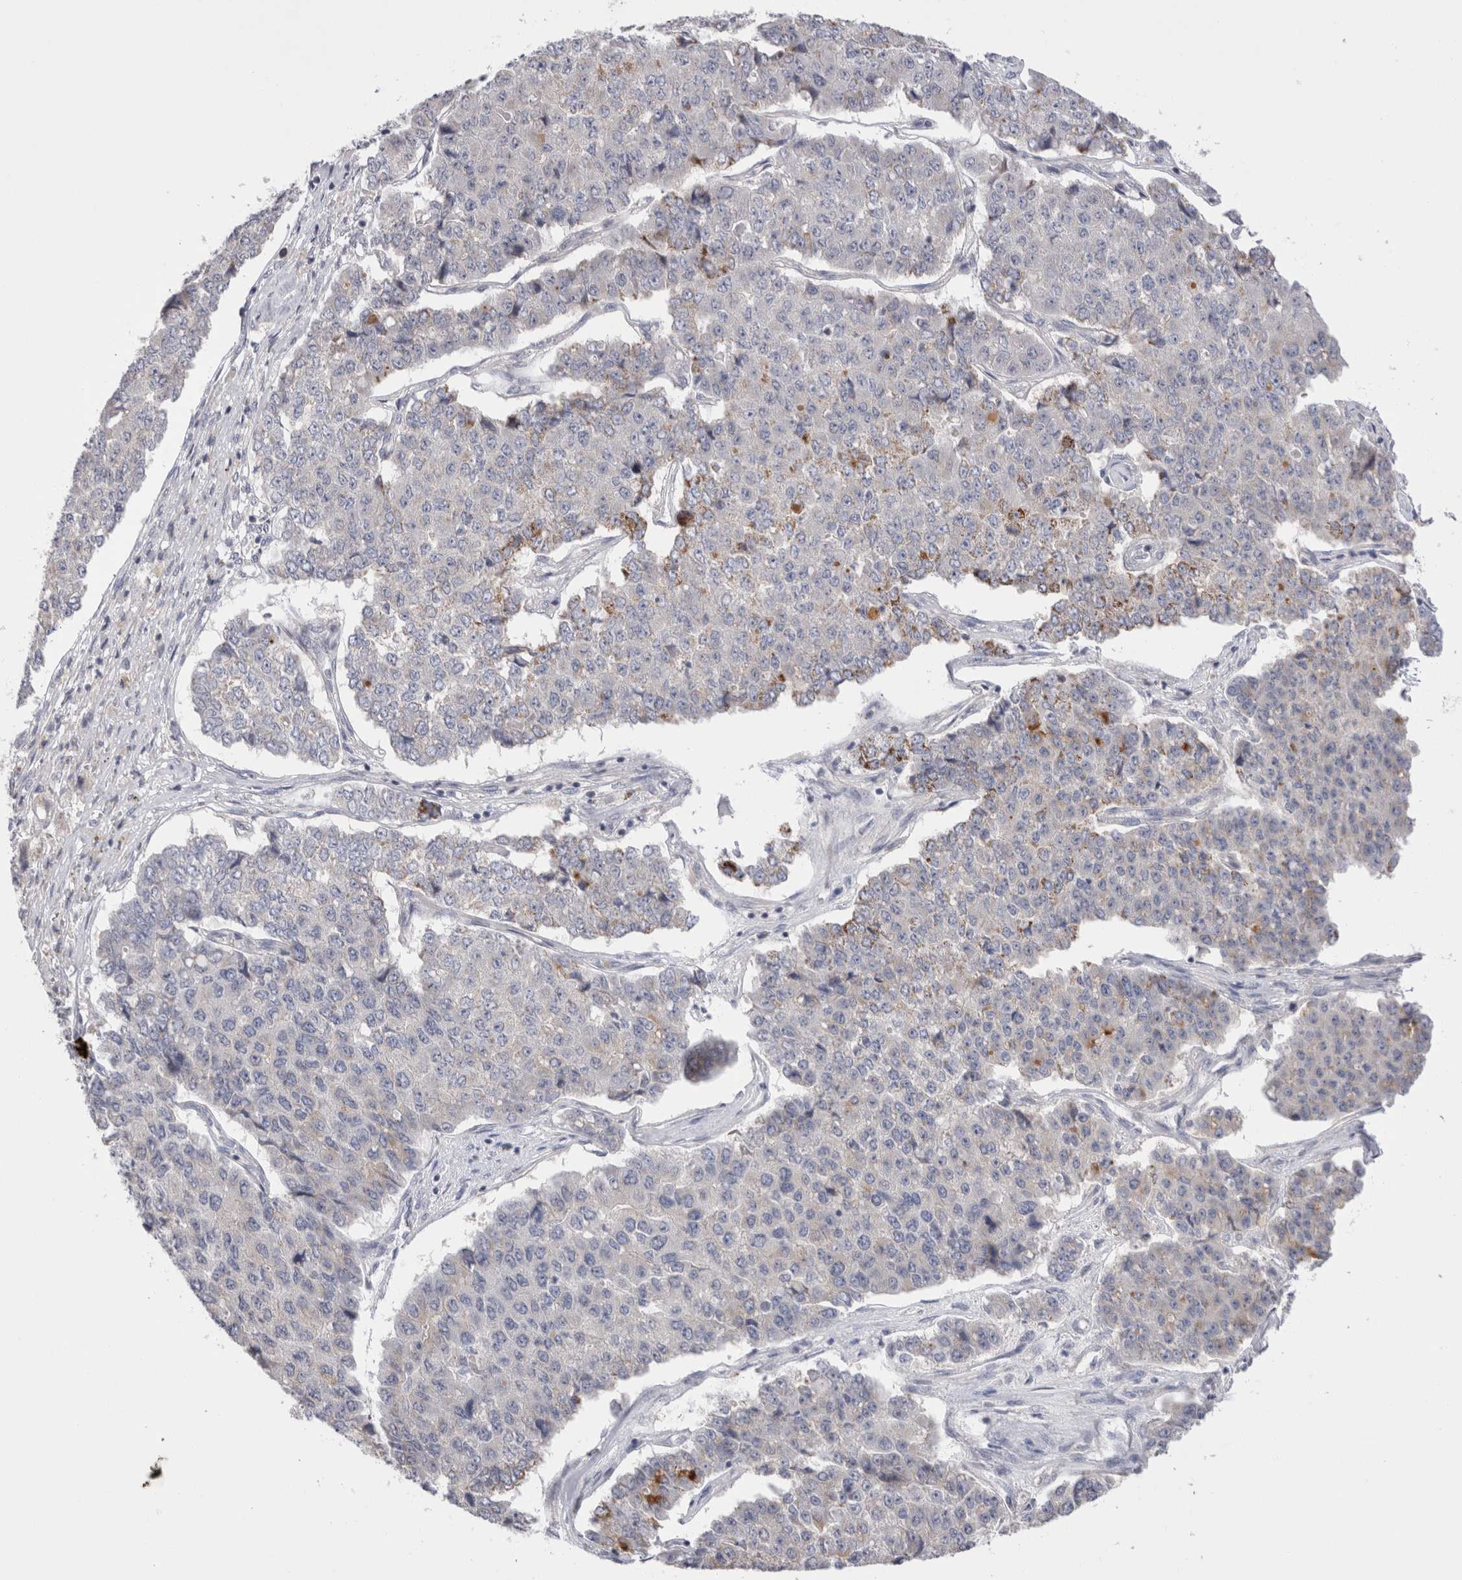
{"staining": {"intensity": "negative", "quantity": "none", "location": "none"}, "tissue": "pancreatic cancer", "cell_type": "Tumor cells", "image_type": "cancer", "snomed": [{"axis": "morphology", "description": "Adenocarcinoma, NOS"}, {"axis": "topography", "description": "Pancreas"}], "caption": "DAB immunohistochemical staining of pancreatic adenocarcinoma exhibits no significant expression in tumor cells.", "gene": "SPINK2", "patient": {"sex": "male", "age": 50}}